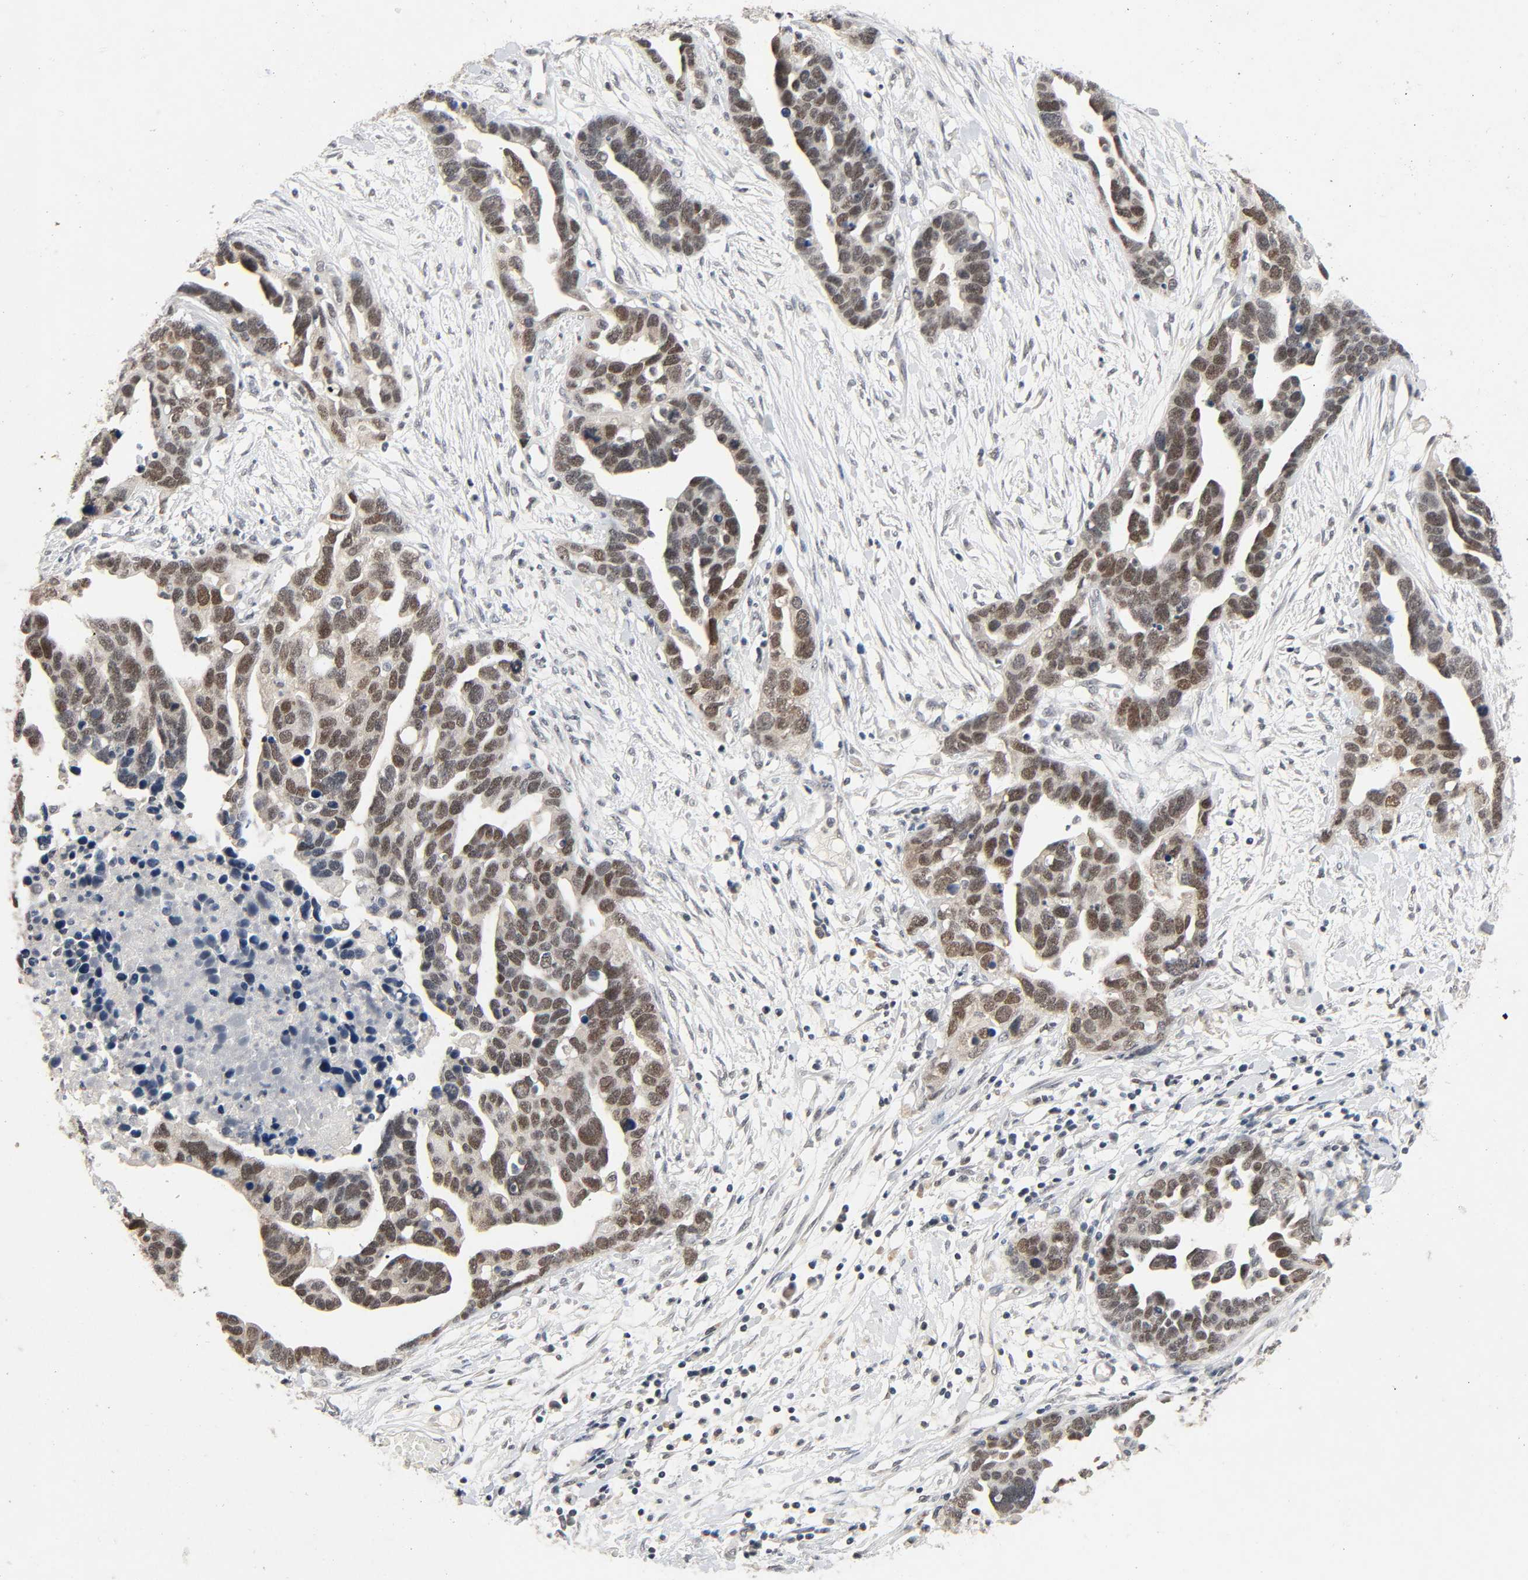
{"staining": {"intensity": "moderate", "quantity": ">75%", "location": "nuclear"}, "tissue": "ovarian cancer", "cell_type": "Tumor cells", "image_type": "cancer", "snomed": [{"axis": "morphology", "description": "Cystadenocarcinoma, serous, NOS"}, {"axis": "topography", "description": "Ovary"}], "caption": "Tumor cells display medium levels of moderate nuclear expression in about >75% of cells in ovarian cancer.", "gene": "MAPKAPK5", "patient": {"sex": "female", "age": 54}}